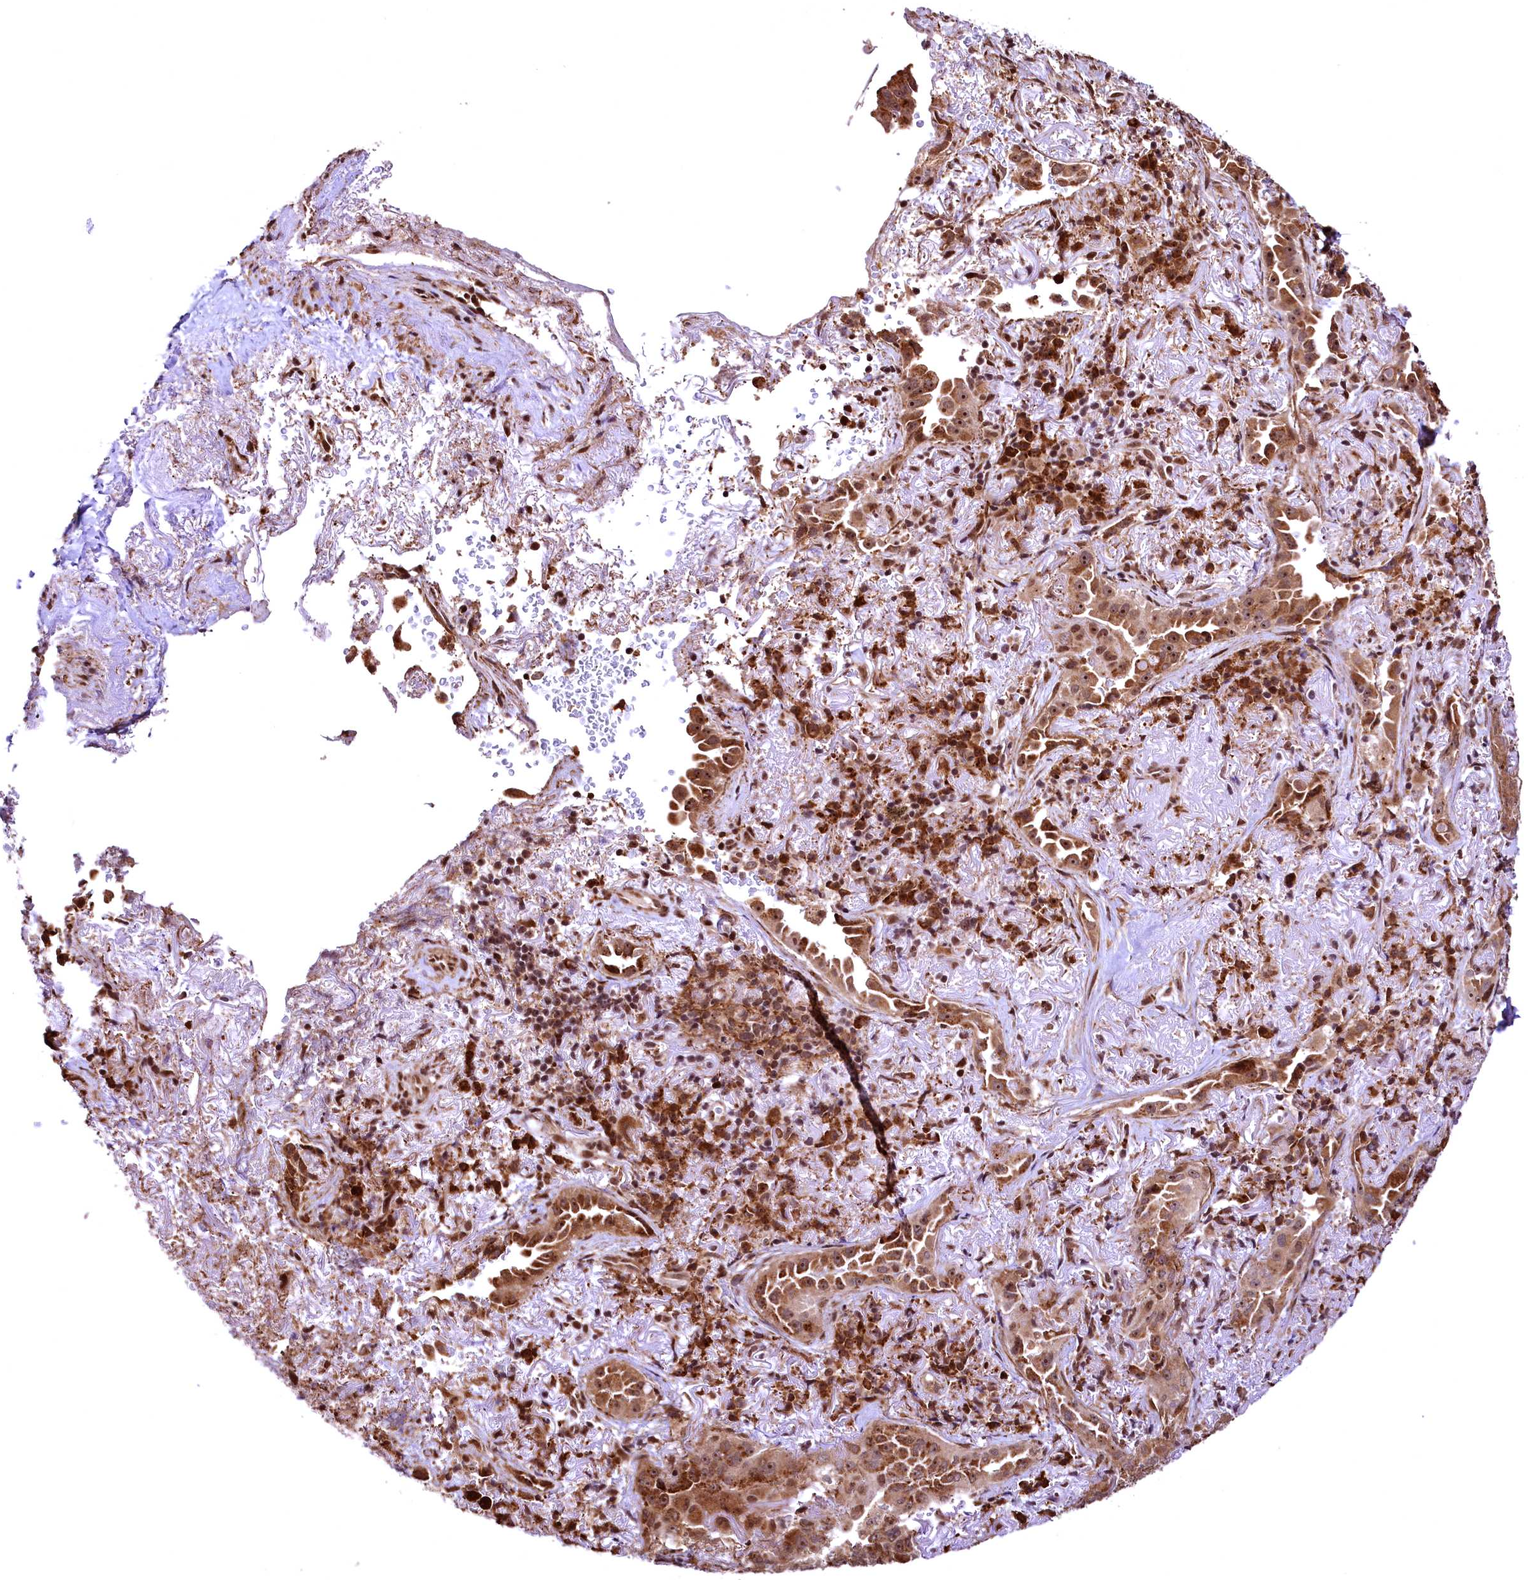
{"staining": {"intensity": "moderate", "quantity": ">75%", "location": "cytoplasmic/membranous,nuclear"}, "tissue": "lung cancer", "cell_type": "Tumor cells", "image_type": "cancer", "snomed": [{"axis": "morphology", "description": "Adenocarcinoma, NOS"}, {"axis": "topography", "description": "Lung"}], "caption": "Immunohistochemical staining of human lung cancer (adenocarcinoma) exhibits medium levels of moderate cytoplasmic/membranous and nuclear protein positivity in approximately >75% of tumor cells. (DAB (3,3'-diaminobenzidine) IHC with brightfield microscopy, high magnification).", "gene": "PDS5B", "patient": {"sex": "female", "age": 69}}